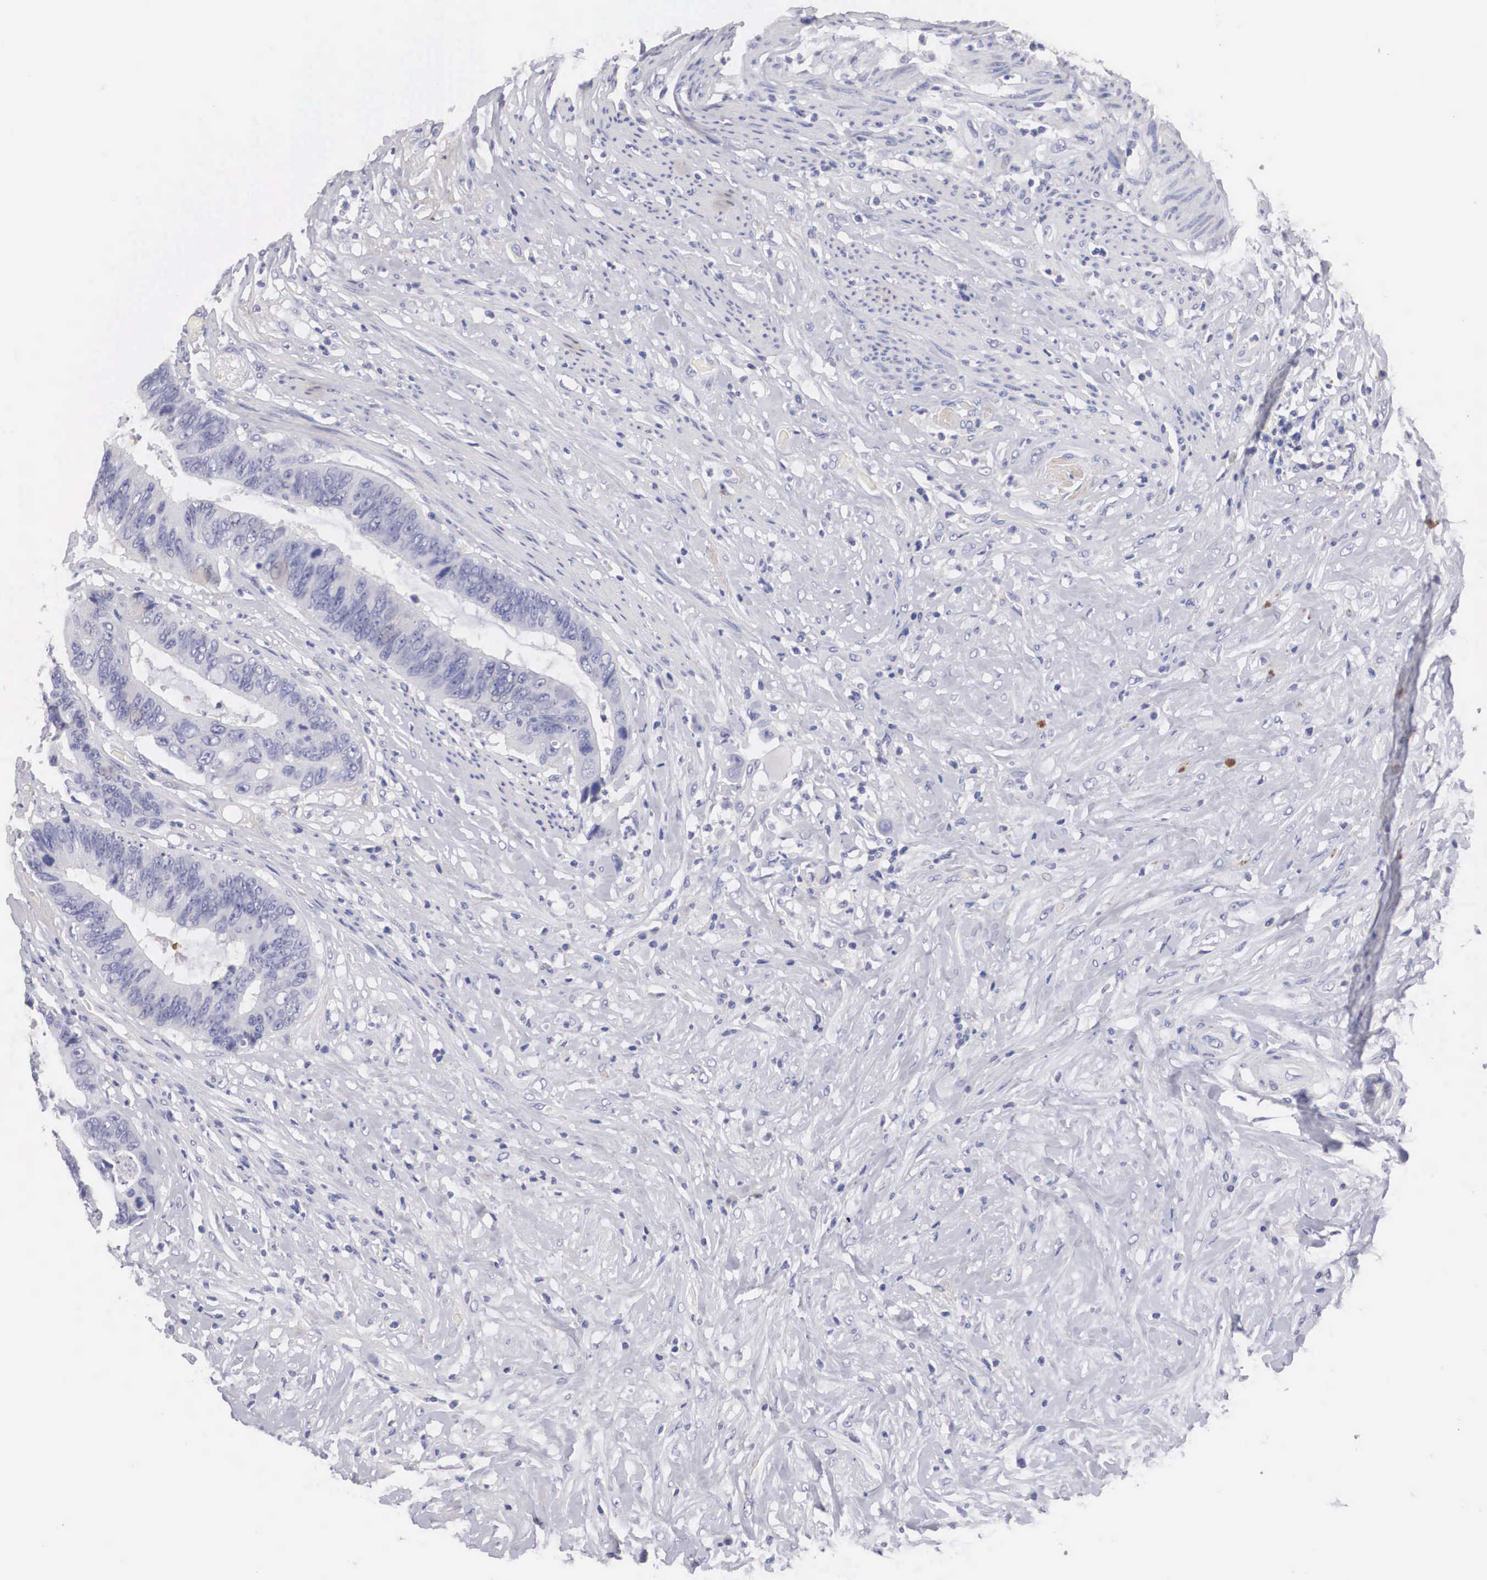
{"staining": {"intensity": "negative", "quantity": "none", "location": "none"}, "tissue": "colorectal cancer", "cell_type": "Tumor cells", "image_type": "cancer", "snomed": [{"axis": "morphology", "description": "Adenocarcinoma, NOS"}, {"axis": "topography", "description": "Rectum"}], "caption": "Tumor cells are negative for protein expression in human adenocarcinoma (colorectal).", "gene": "ABHD4", "patient": {"sex": "female", "age": 65}}